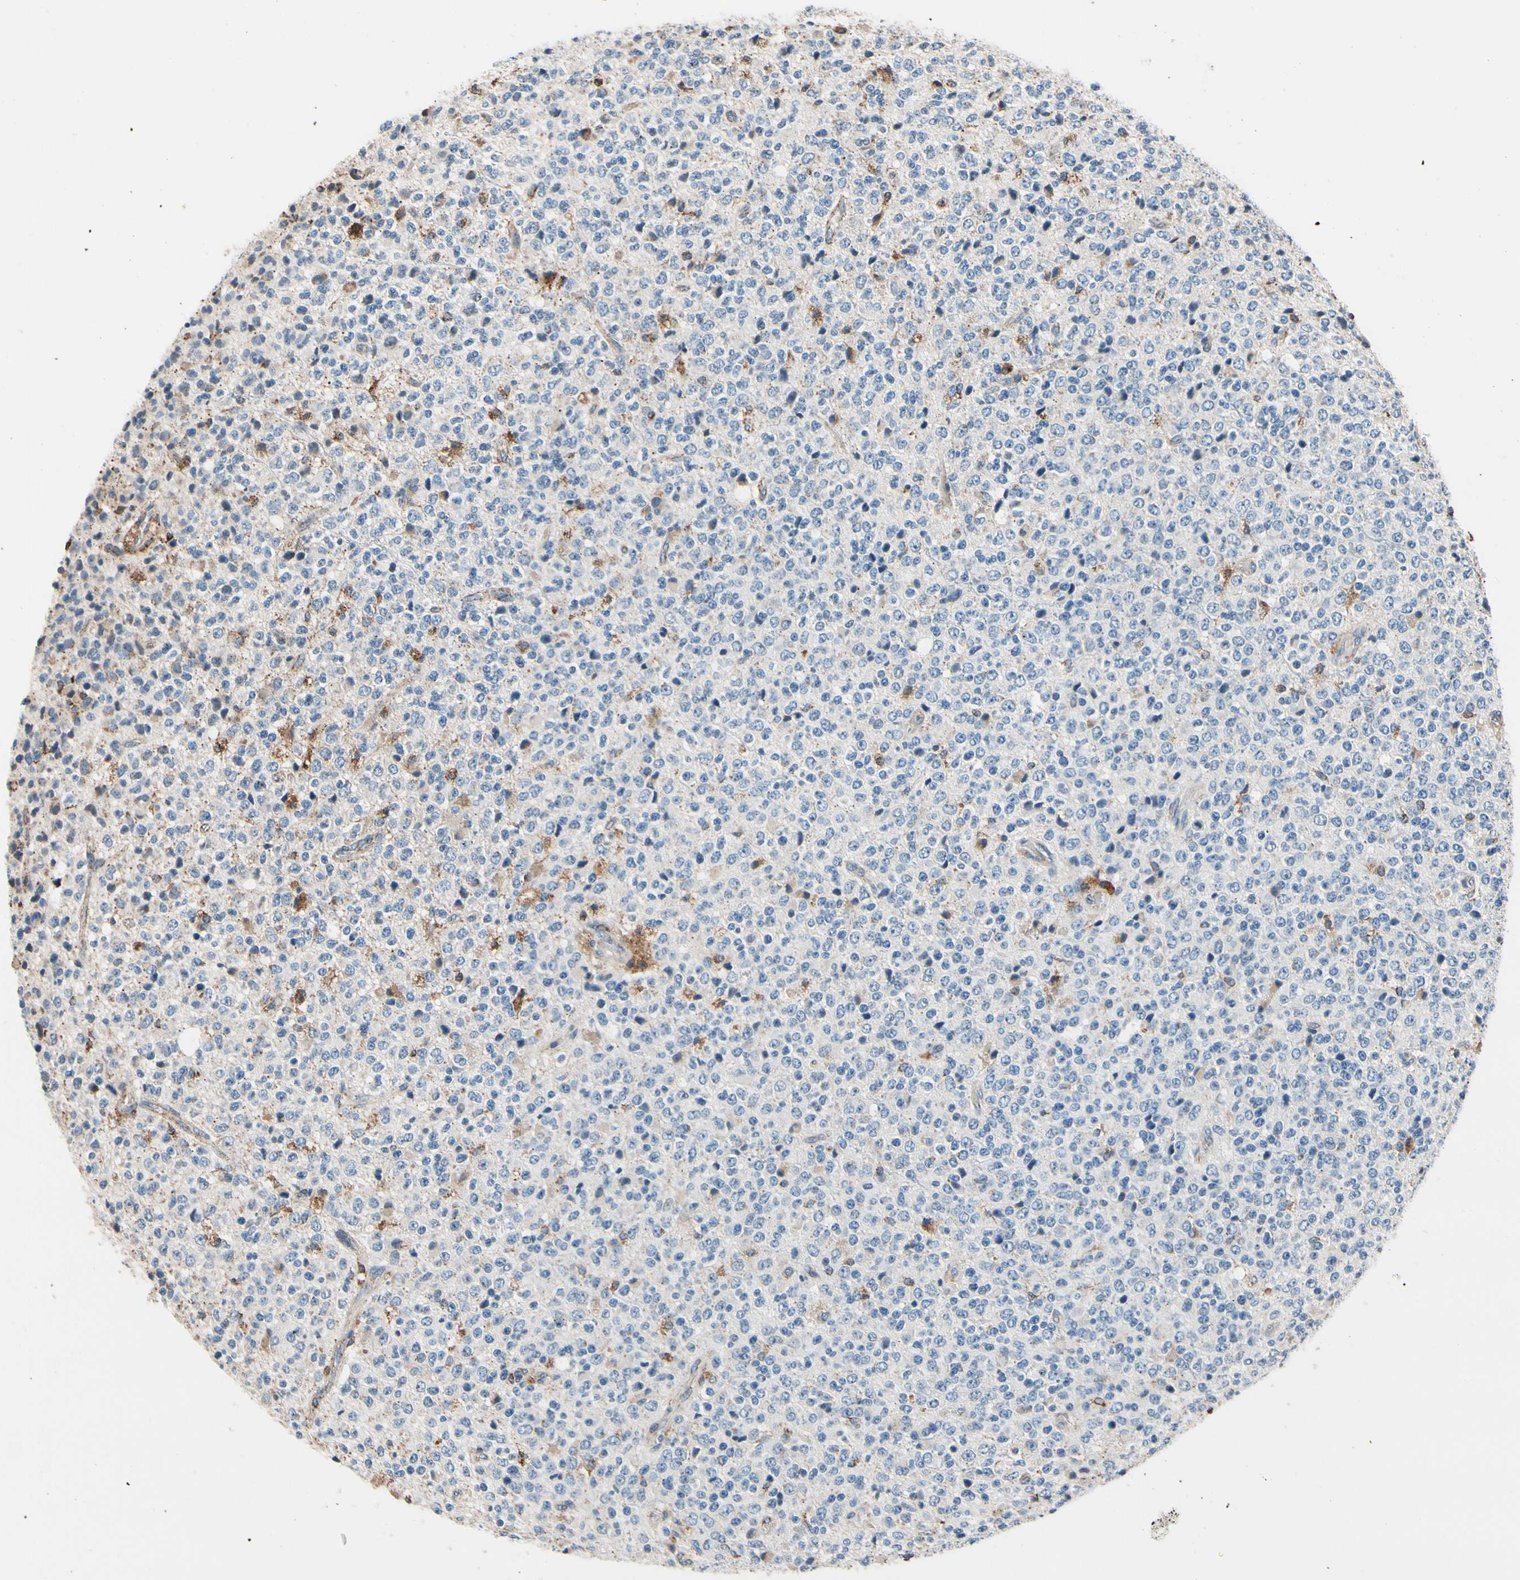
{"staining": {"intensity": "moderate", "quantity": "25%-75%", "location": "cytoplasmic/membranous"}, "tissue": "glioma", "cell_type": "Tumor cells", "image_type": "cancer", "snomed": [{"axis": "morphology", "description": "Glioma, malignant, High grade"}, {"axis": "topography", "description": "pancreas cauda"}], "caption": "Immunohistochemical staining of human glioma reveals medium levels of moderate cytoplasmic/membranous staining in approximately 25%-75% of tumor cells. (brown staining indicates protein expression, while blue staining denotes nuclei).", "gene": "TMEM176A", "patient": {"sex": "male", "age": 60}}